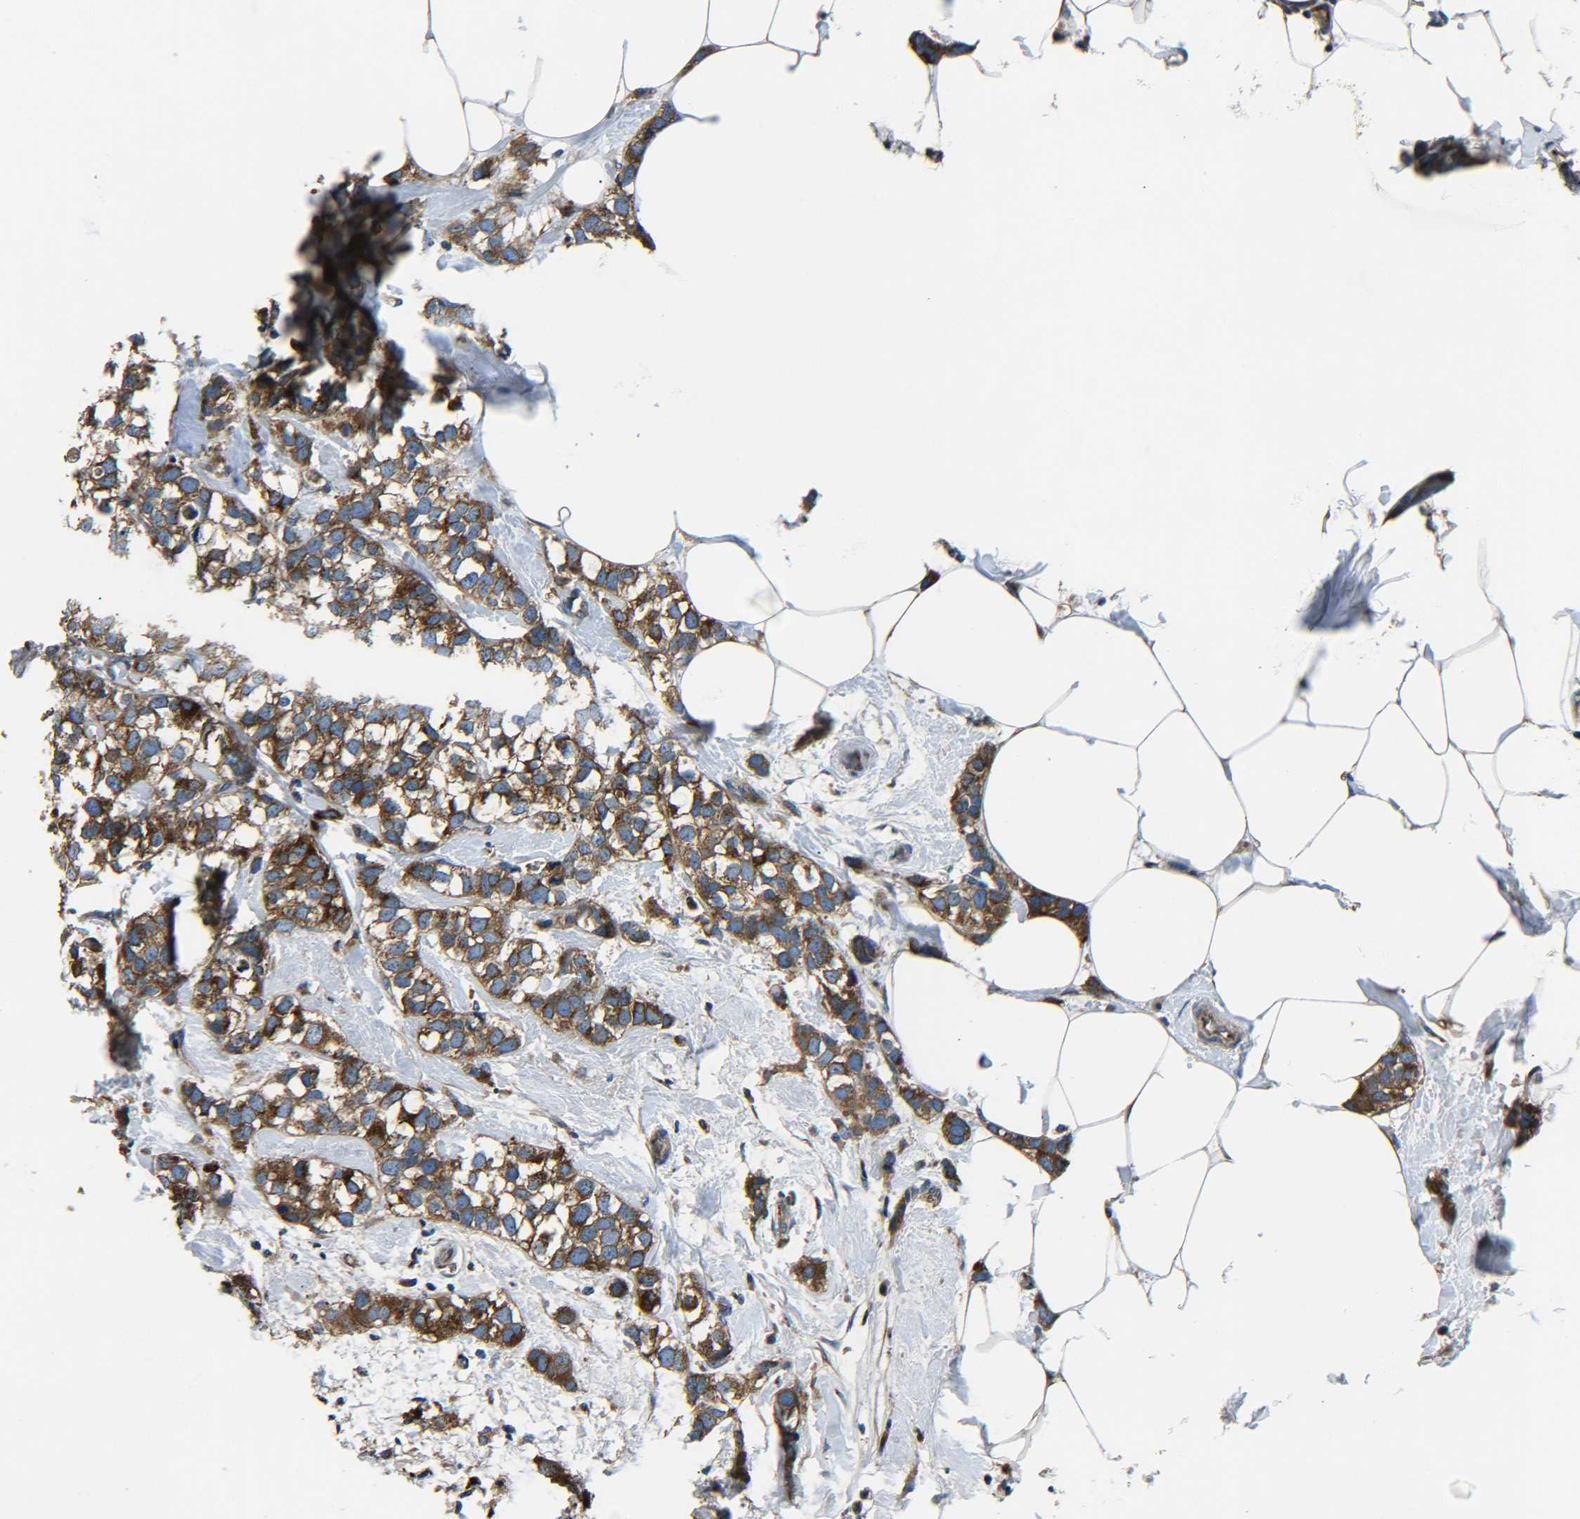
{"staining": {"intensity": "strong", "quantity": ">75%", "location": "cytoplasmic/membranous"}, "tissue": "breast cancer", "cell_type": "Tumor cells", "image_type": "cancer", "snomed": [{"axis": "morphology", "description": "Normal tissue, NOS"}, {"axis": "morphology", "description": "Duct carcinoma"}, {"axis": "topography", "description": "Breast"}], "caption": "A micrograph of human breast cancer stained for a protein exhibits strong cytoplasmic/membranous brown staining in tumor cells.", "gene": "RAB1B", "patient": {"sex": "female", "age": 50}}